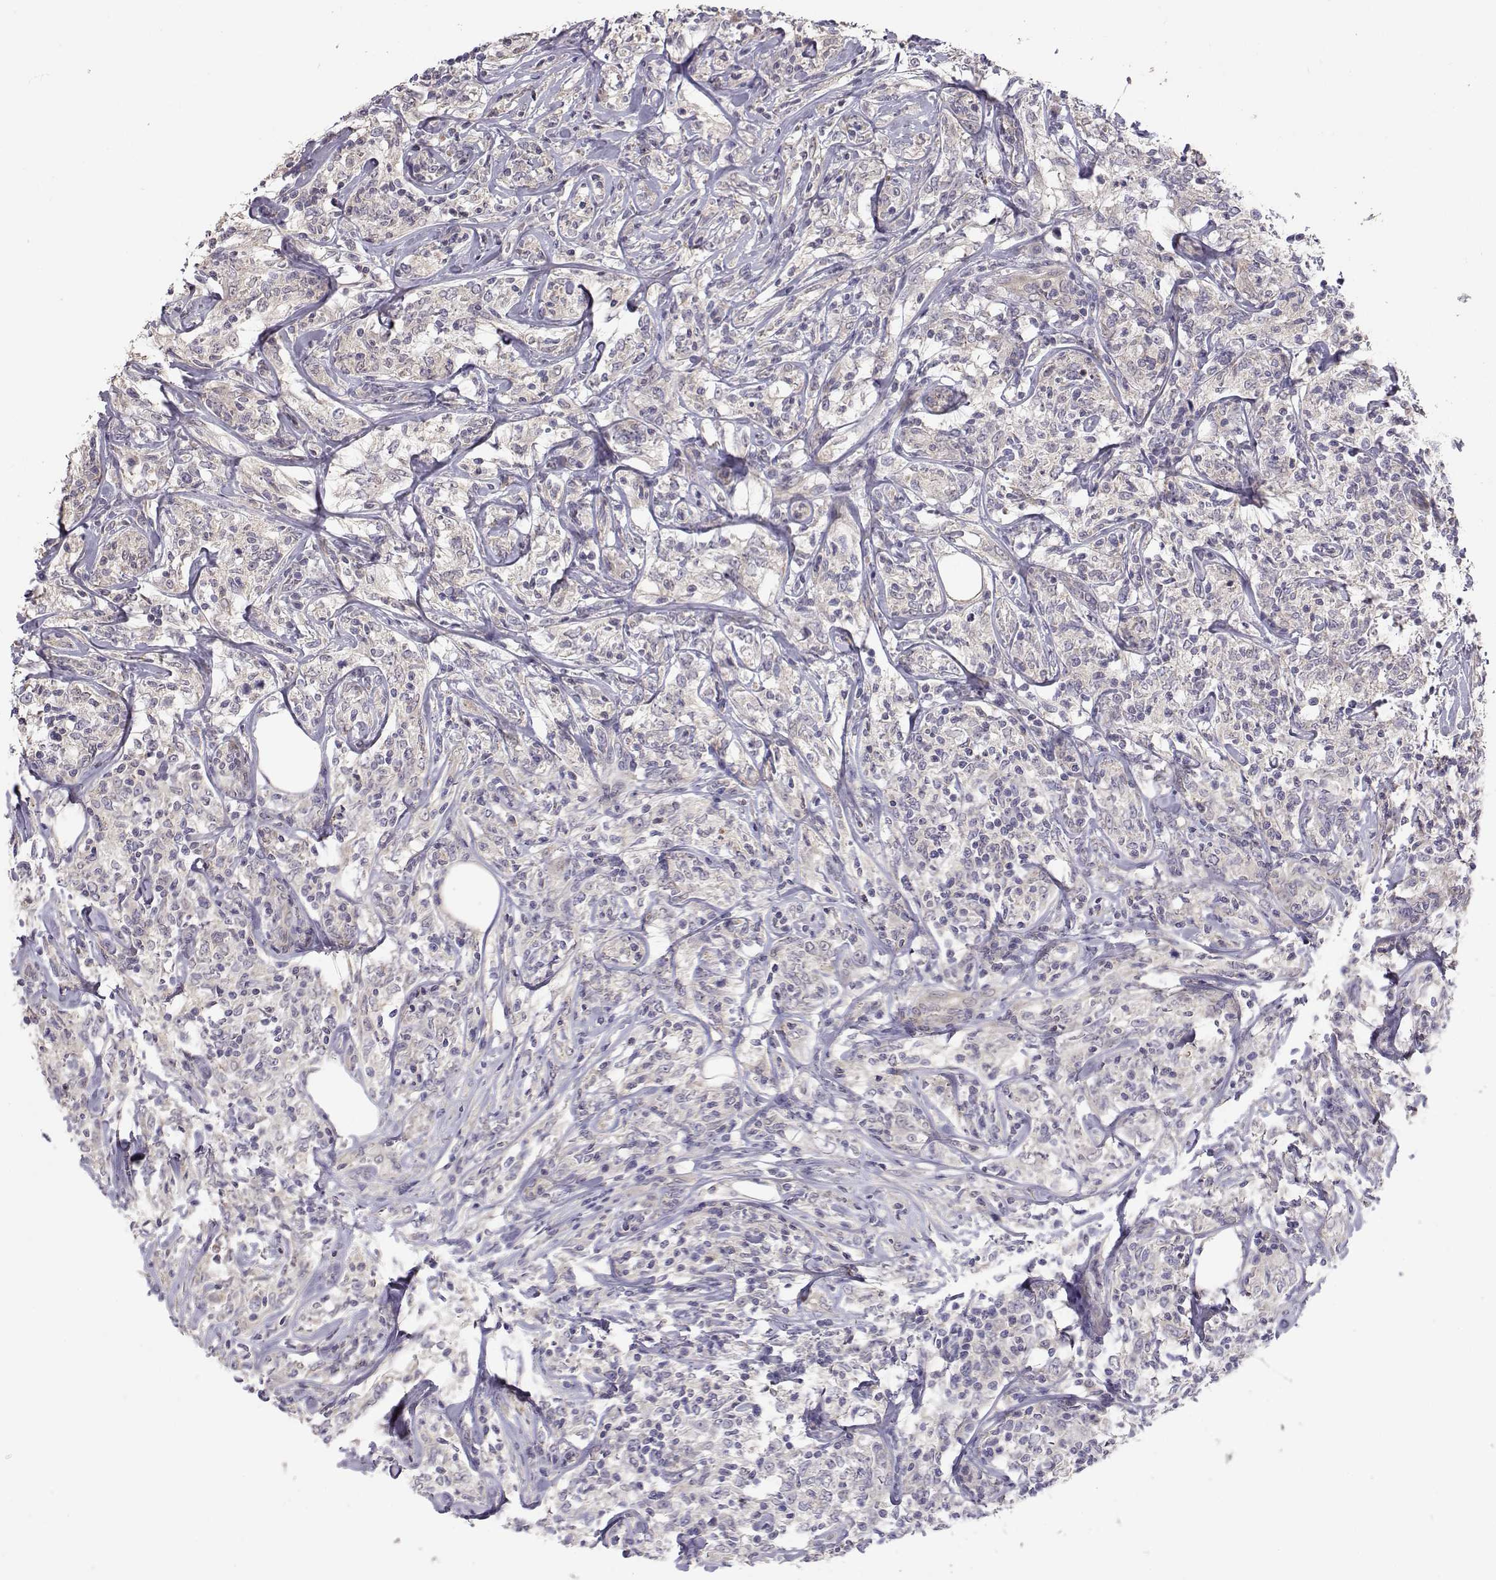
{"staining": {"intensity": "negative", "quantity": "none", "location": "none"}, "tissue": "lymphoma", "cell_type": "Tumor cells", "image_type": "cancer", "snomed": [{"axis": "morphology", "description": "Malignant lymphoma, non-Hodgkin's type, High grade"}, {"axis": "topography", "description": "Lymph node"}], "caption": "Immunohistochemistry (IHC) of high-grade malignant lymphoma, non-Hodgkin's type displays no positivity in tumor cells. Brightfield microscopy of immunohistochemistry (IHC) stained with DAB (3,3'-diaminobenzidine) (brown) and hematoxylin (blue), captured at high magnification.", "gene": "NCAM2", "patient": {"sex": "female", "age": 84}}